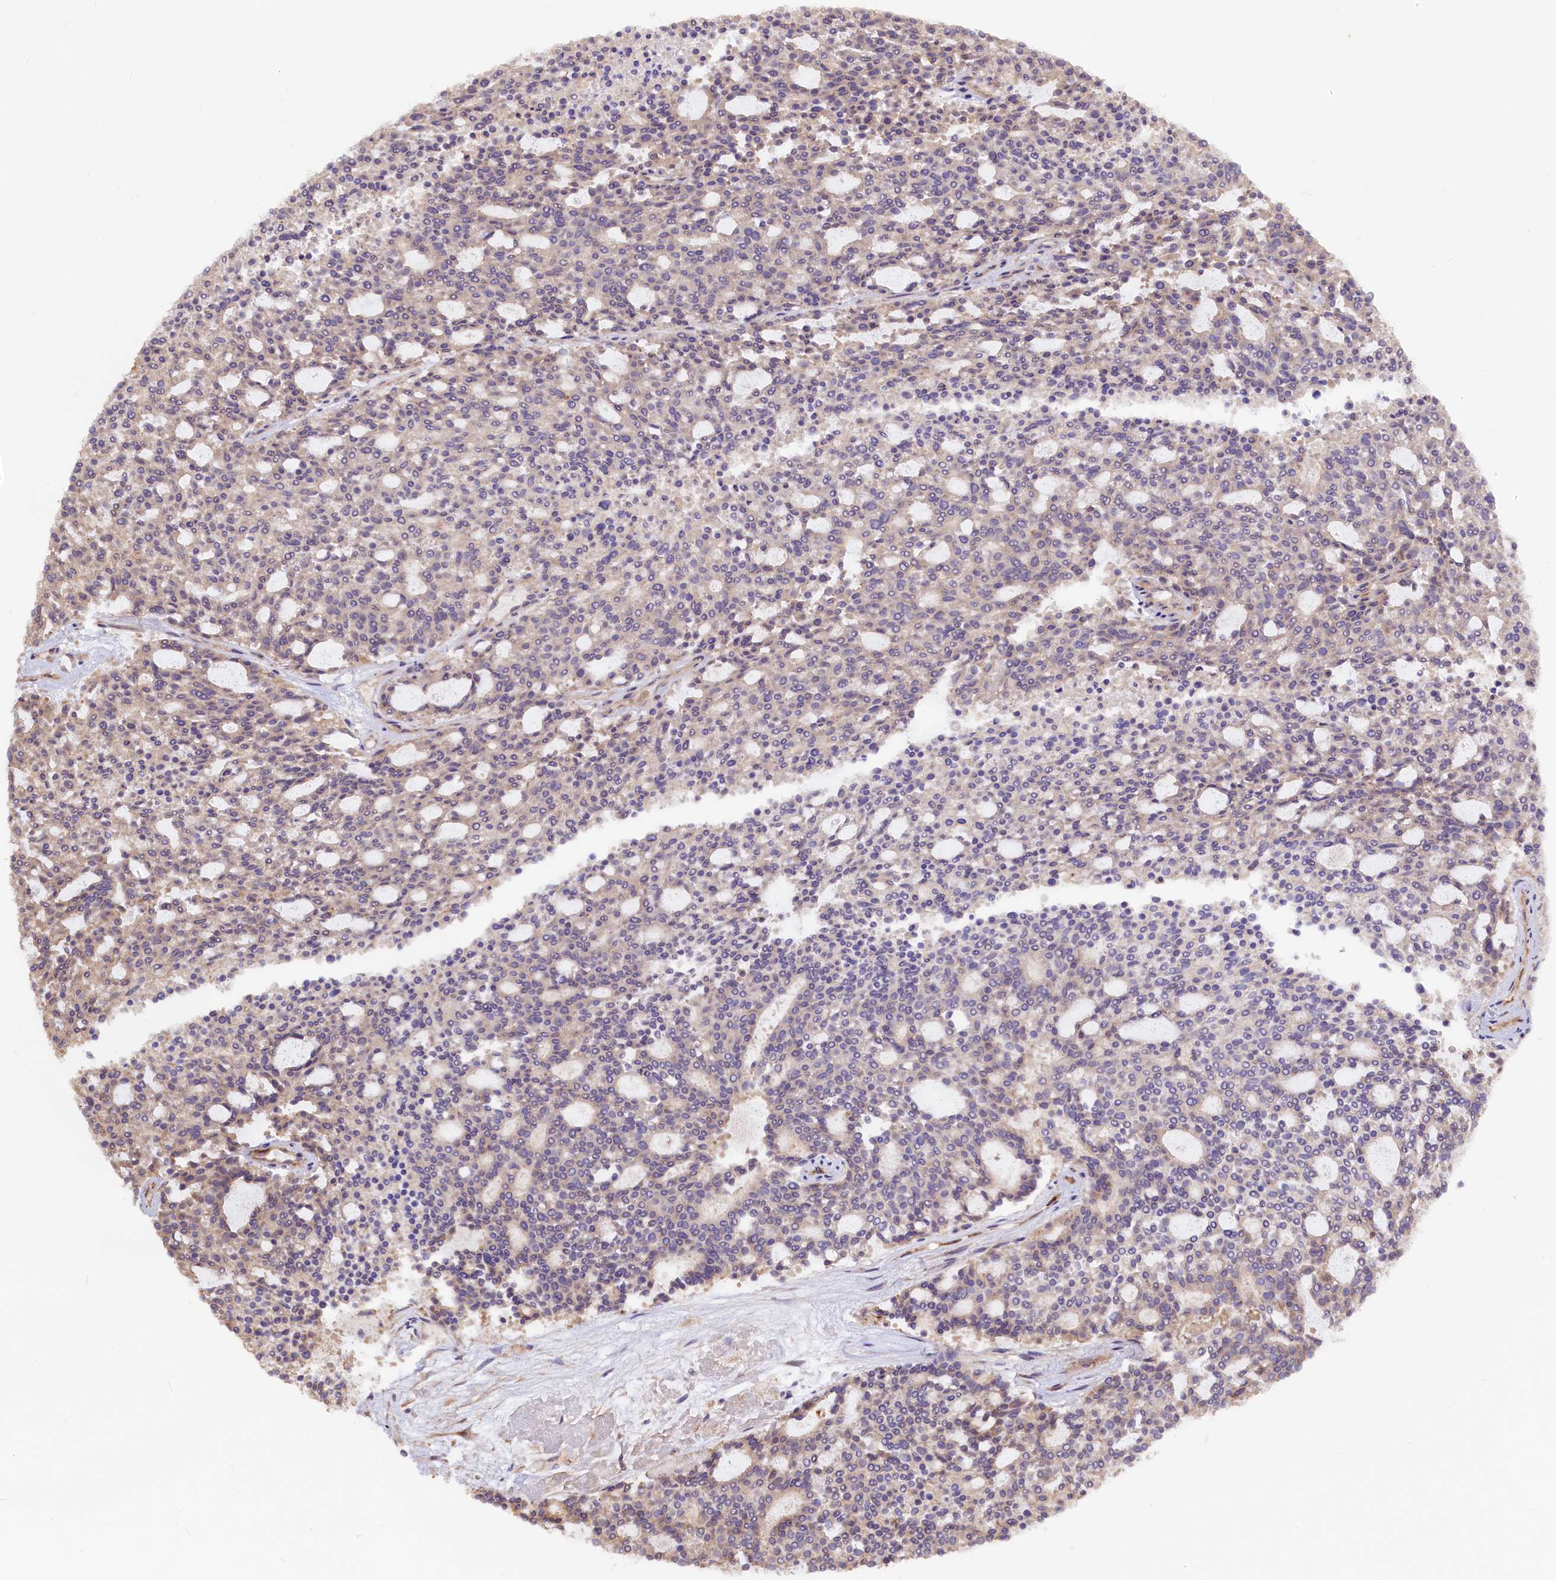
{"staining": {"intensity": "negative", "quantity": "none", "location": "none"}, "tissue": "carcinoid", "cell_type": "Tumor cells", "image_type": "cancer", "snomed": [{"axis": "morphology", "description": "Carcinoid, malignant, NOS"}, {"axis": "topography", "description": "Pancreas"}], "caption": "IHC image of neoplastic tissue: human malignant carcinoid stained with DAB shows no significant protein staining in tumor cells.", "gene": "KLHDC4", "patient": {"sex": "female", "age": 54}}